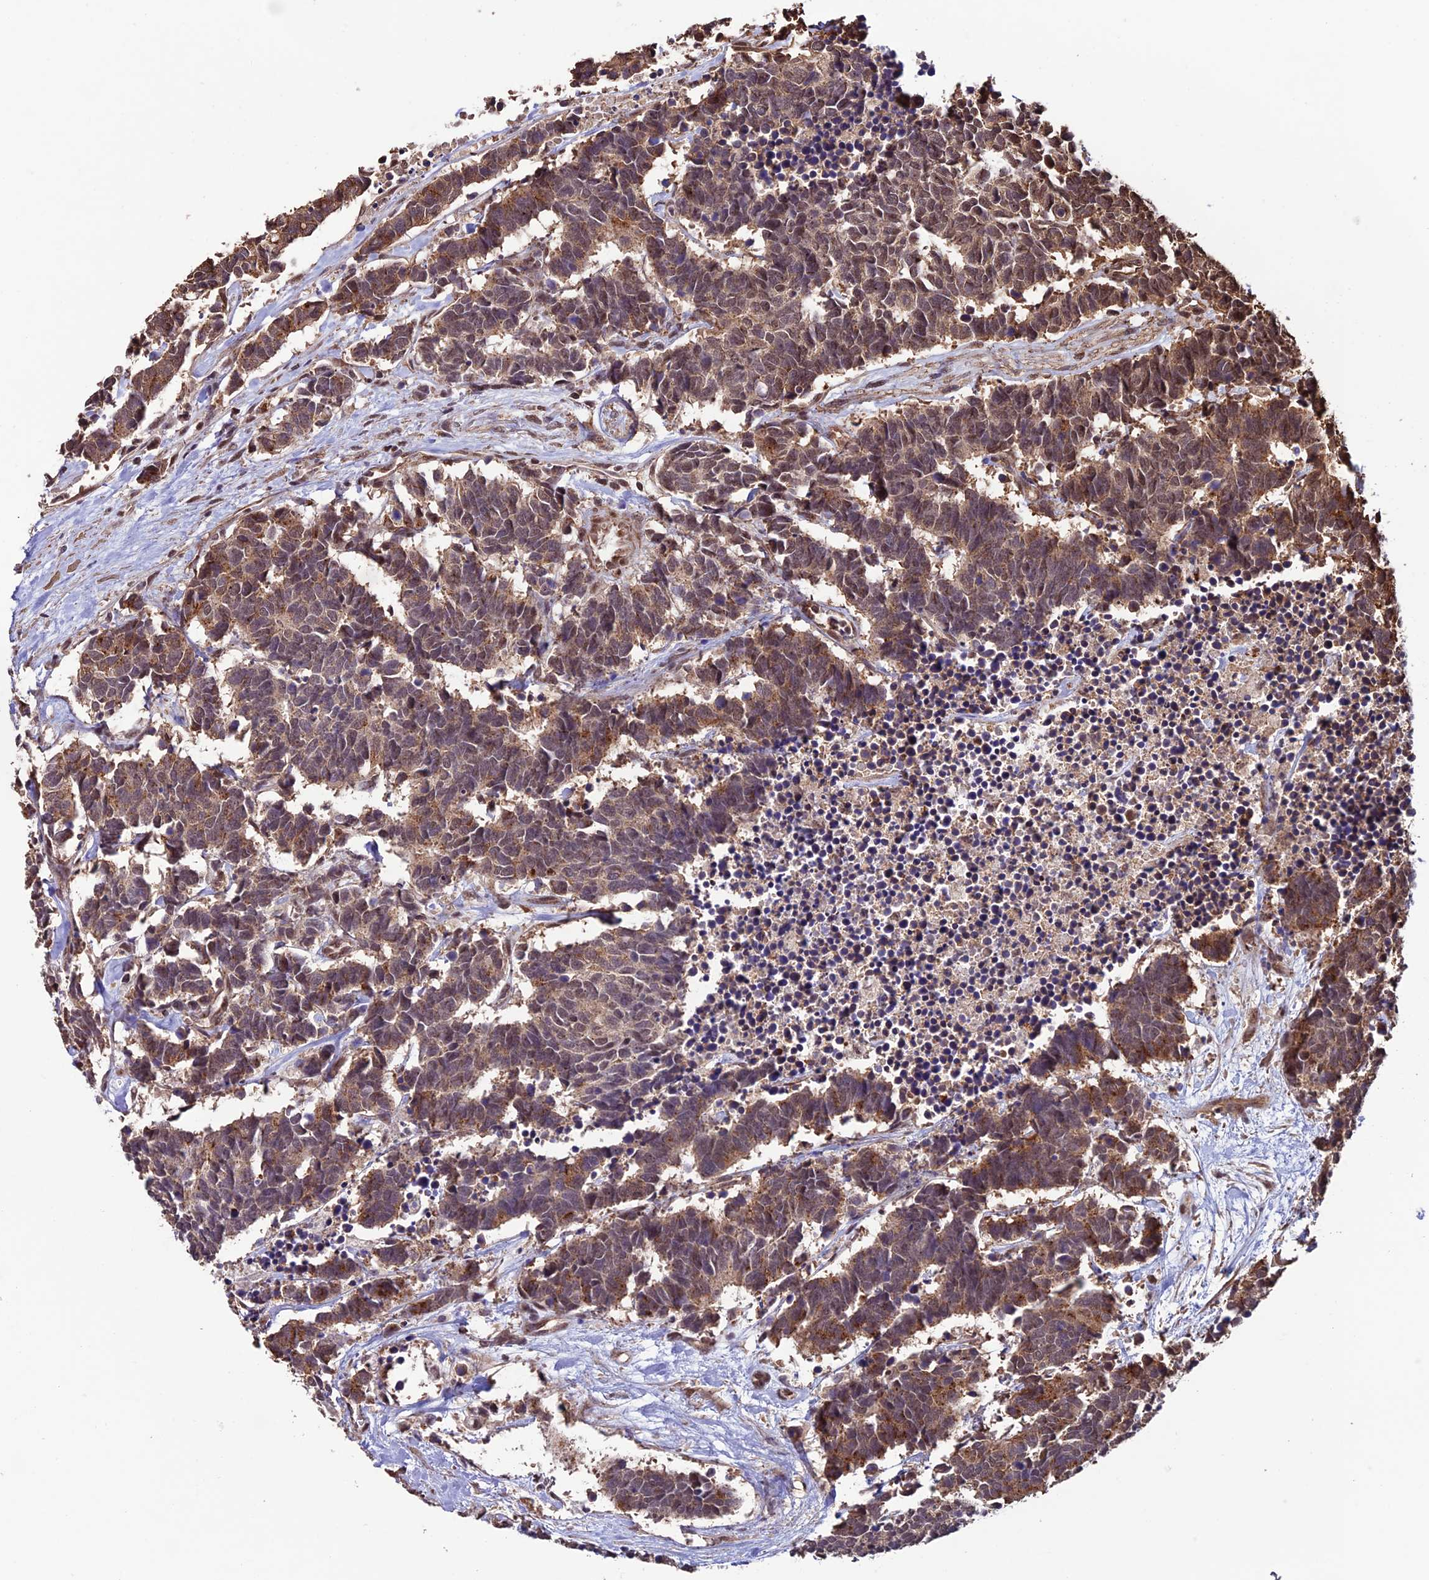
{"staining": {"intensity": "moderate", "quantity": ">75%", "location": "cytoplasmic/membranous"}, "tissue": "carcinoid", "cell_type": "Tumor cells", "image_type": "cancer", "snomed": [{"axis": "morphology", "description": "Carcinoma, NOS"}, {"axis": "morphology", "description": "Carcinoid, malignant, NOS"}, {"axis": "topography", "description": "Urinary bladder"}], "caption": "This photomicrograph shows immunohistochemistry staining of human carcinoid (malignant), with medium moderate cytoplasmic/membranous staining in about >75% of tumor cells.", "gene": "CABIN1", "patient": {"sex": "male", "age": 57}}